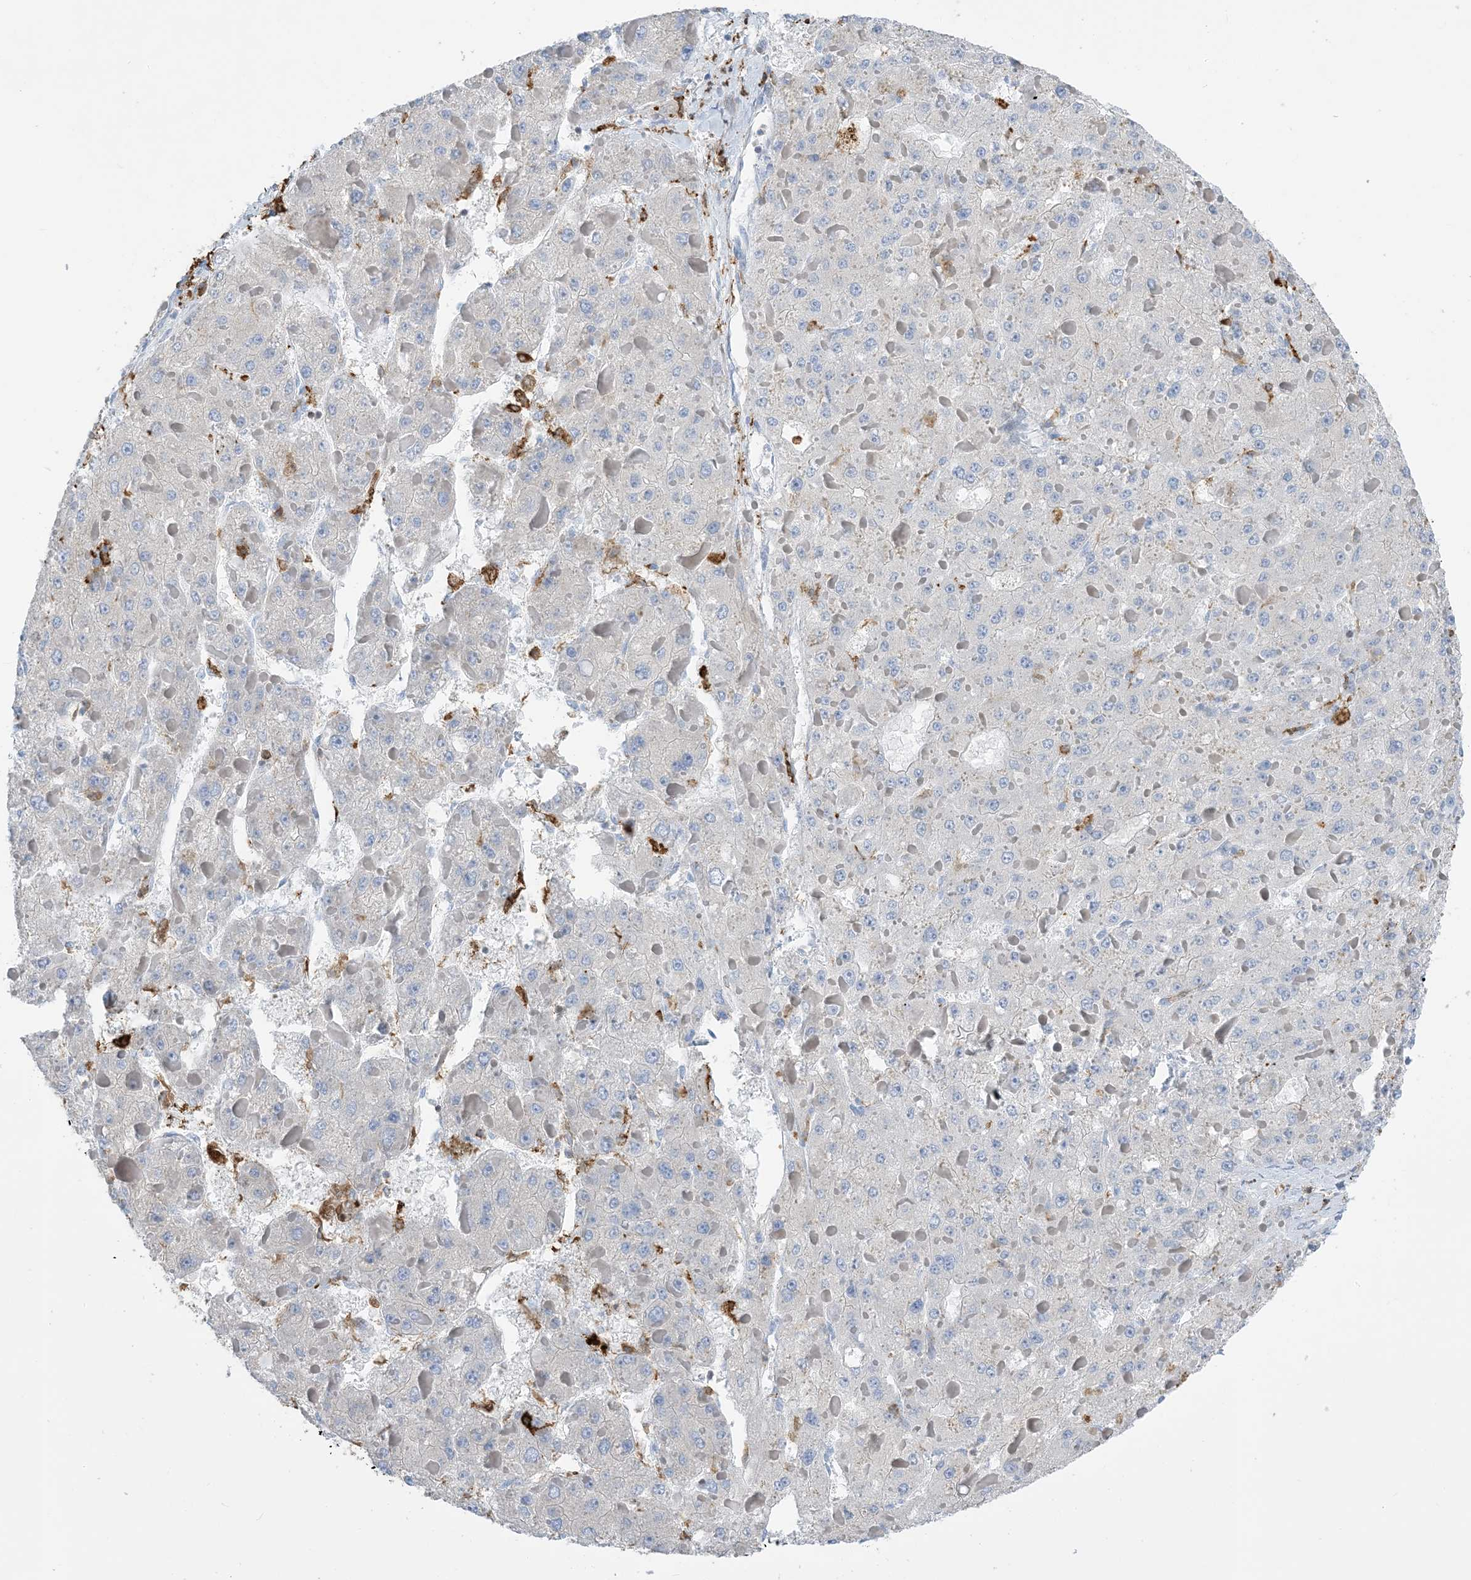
{"staining": {"intensity": "negative", "quantity": "none", "location": "none"}, "tissue": "liver cancer", "cell_type": "Tumor cells", "image_type": "cancer", "snomed": [{"axis": "morphology", "description": "Carcinoma, Hepatocellular, NOS"}, {"axis": "topography", "description": "Liver"}], "caption": "Photomicrograph shows no protein positivity in tumor cells of liver cancer (hepatocellular carcinoma) tissue. (Stains: DAB IHC with hematoxylin counter stain, Microscopy: brightfield microscopy at high magnification).", "gene": "DPH3", "patient": {"sex": "female", "age": 73}}